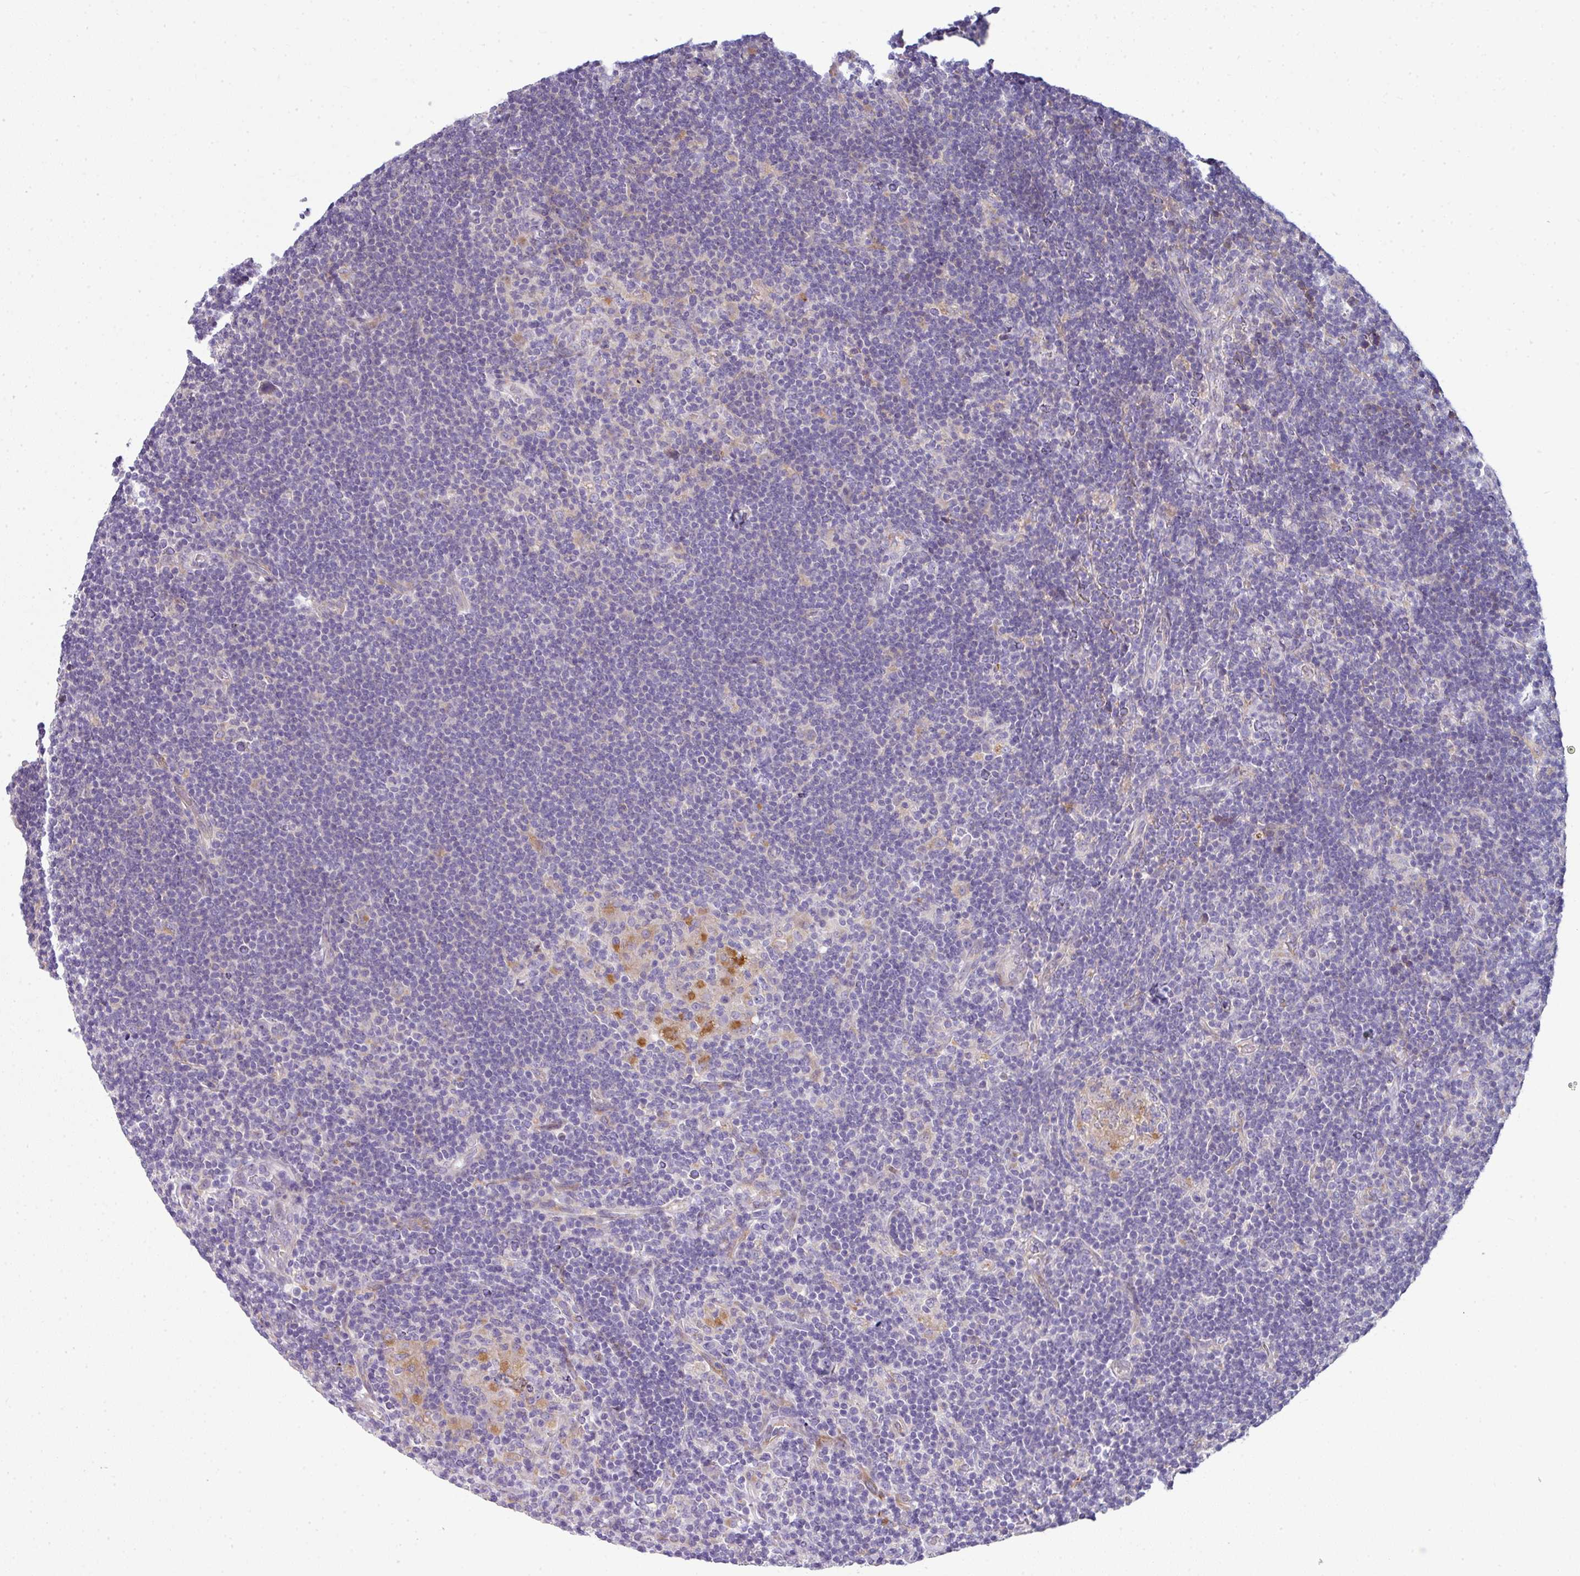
{"staining": {"intensity": "negative", "quantity": "none", "location": "none"}, "tissue": "lymphoma", "cell_type": "Tumor cells", "image_type": "cancer", "snomed": [{"axis": "morphology", "description": "Hodgkin's disease, NOS"}, {"axis": "topography", "description": "Lymph node"}], "caption": "This is a micrograph of immunohistochemistry staining of lymphoma, which shows no staining in tumor cells.", "gene": "ABCC5", "patient": {"sex": "female", "age": 57}}